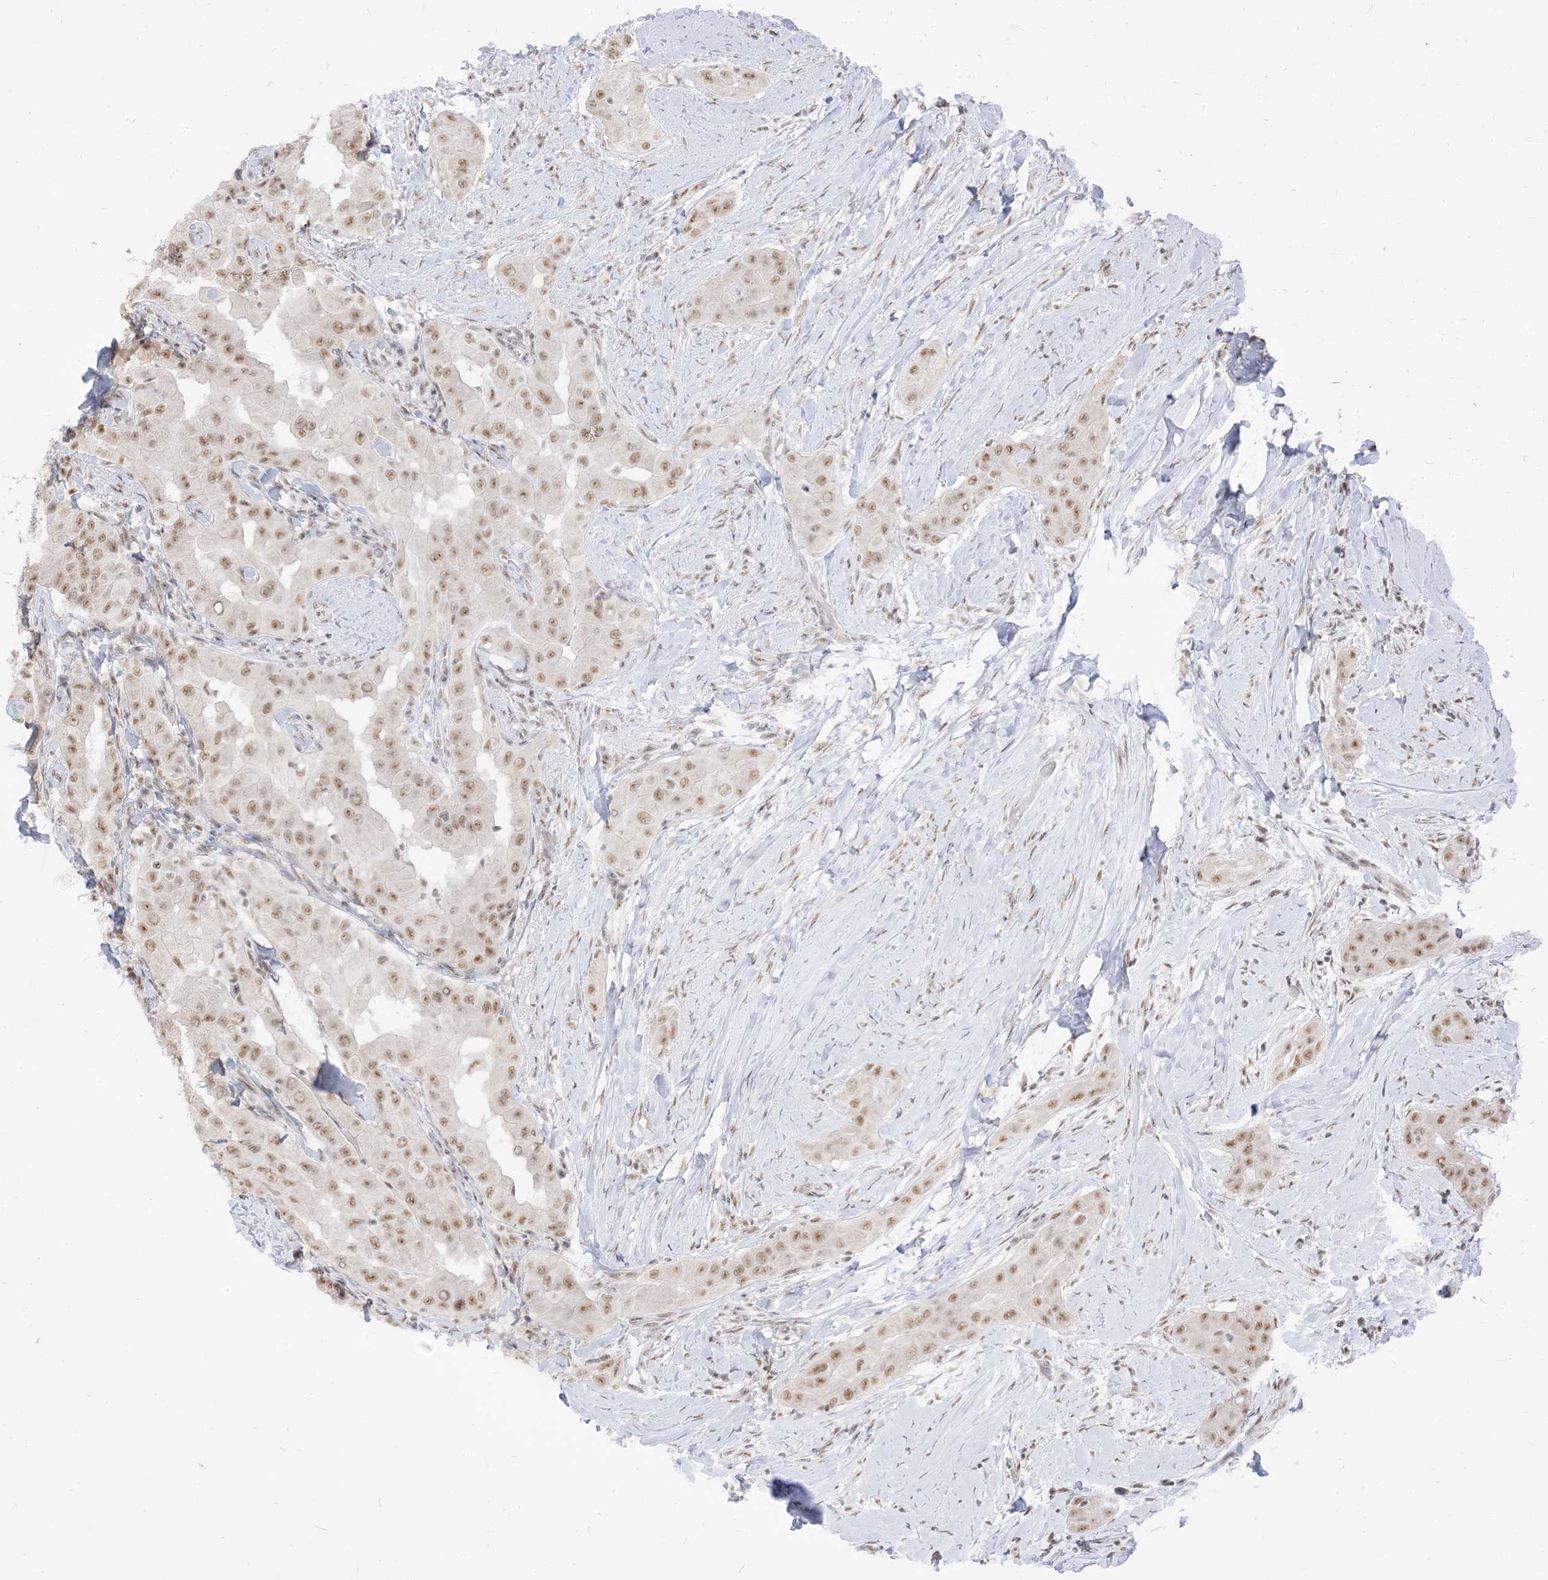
{"staining": {"intensity": "moderate", "quantity": ">75%", "location": "nuclear"}, "tissue": "thyroid cancer", "cell_type": "Tumor cells", "image_type": "cancer", "snomed": [{"axis": "morphology", "description": "Papillary adenocarcinoma, NOS"}, {"axis": "topography", "description": "Thyroid gland"}], "caption": "Thyroid cancer was stained to show a protein in brown. There is medium levels of moderate nuclear expression in approximately >75% of tumor cells.", "gene": "ARGLU1", "patient": {"sex": "male", "age": 33}}